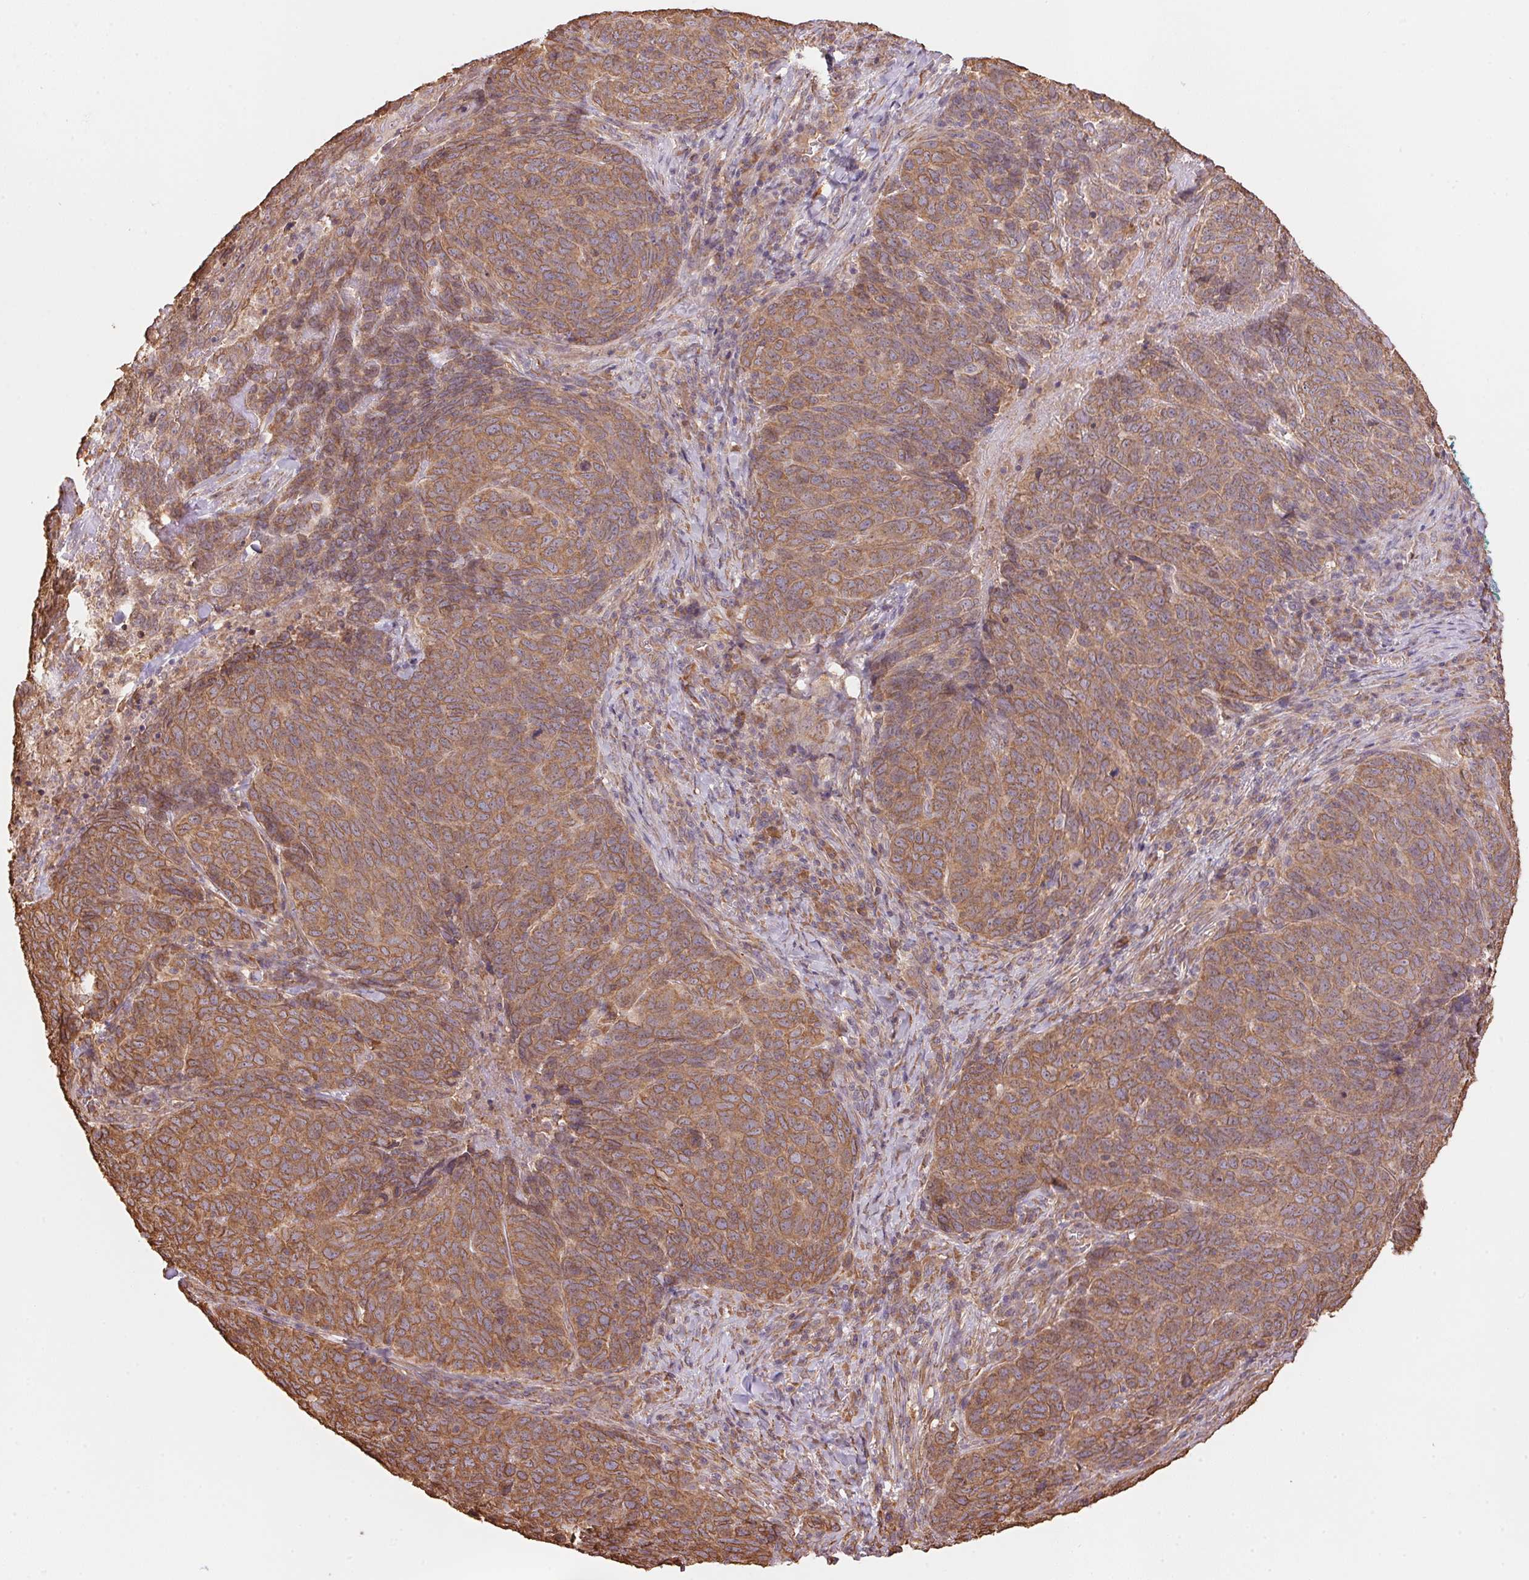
{"staining": {"intensity": "moderate", "quantity": ">75%", "location": "cytoplasmic/membranous"}, "tissue": "skin cancer", "cell_type": "Tumor cells", "image_type": "cancer", "snomed": [{"axis": "morphology", "description": "Squamous cell carcinoma, NOS"}, {"axis": "topography", "description": "Skin"}, {"axis": "topography", "description": "Anal"}], "caption": "Human squamous cell carcinoma (skin) stained with a protein marker demonstrates moderate staining in tumor cells.", "gene": "C6orf163", "patient": {"sex": "female", "age": 51}}